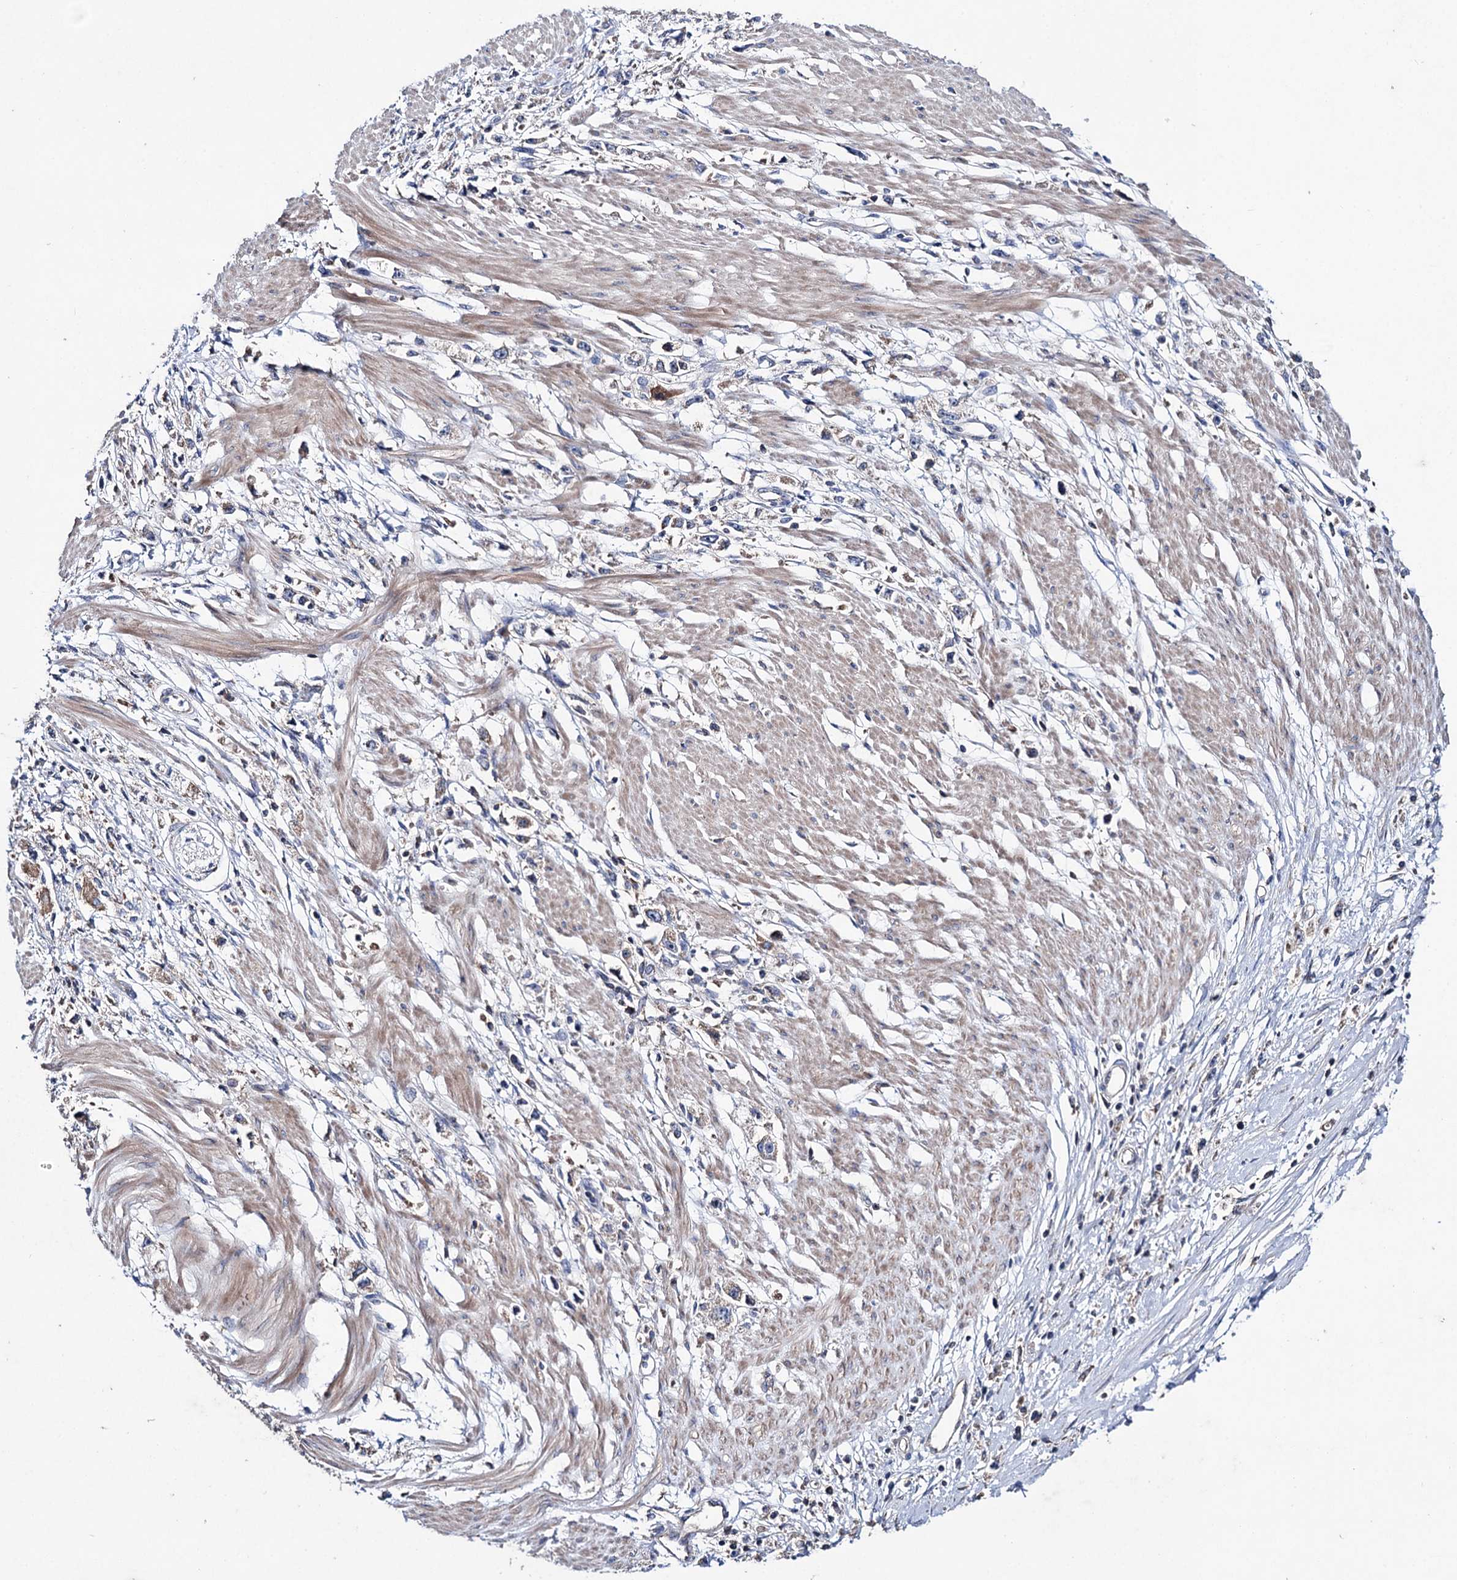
{"staining": {"intensity": "weak", "quantity": "<25%", "location": "cytoplasmic/membranous"}, "tissue": "stomach cancer", "cell_type": "Tumor cells", "image_type": "cancer", "snomed": [{"axis": "morphology", "description": "Adenocarcinoma, NOS"}, {"axis": "topography", "description": "Stomach"}], "caption": "Tumor cells are negative for brown protein staining in stomach cancer (adenocarcinoma).", "gene": "CLPB", "patient": {"sex": "female", "age": 59}}